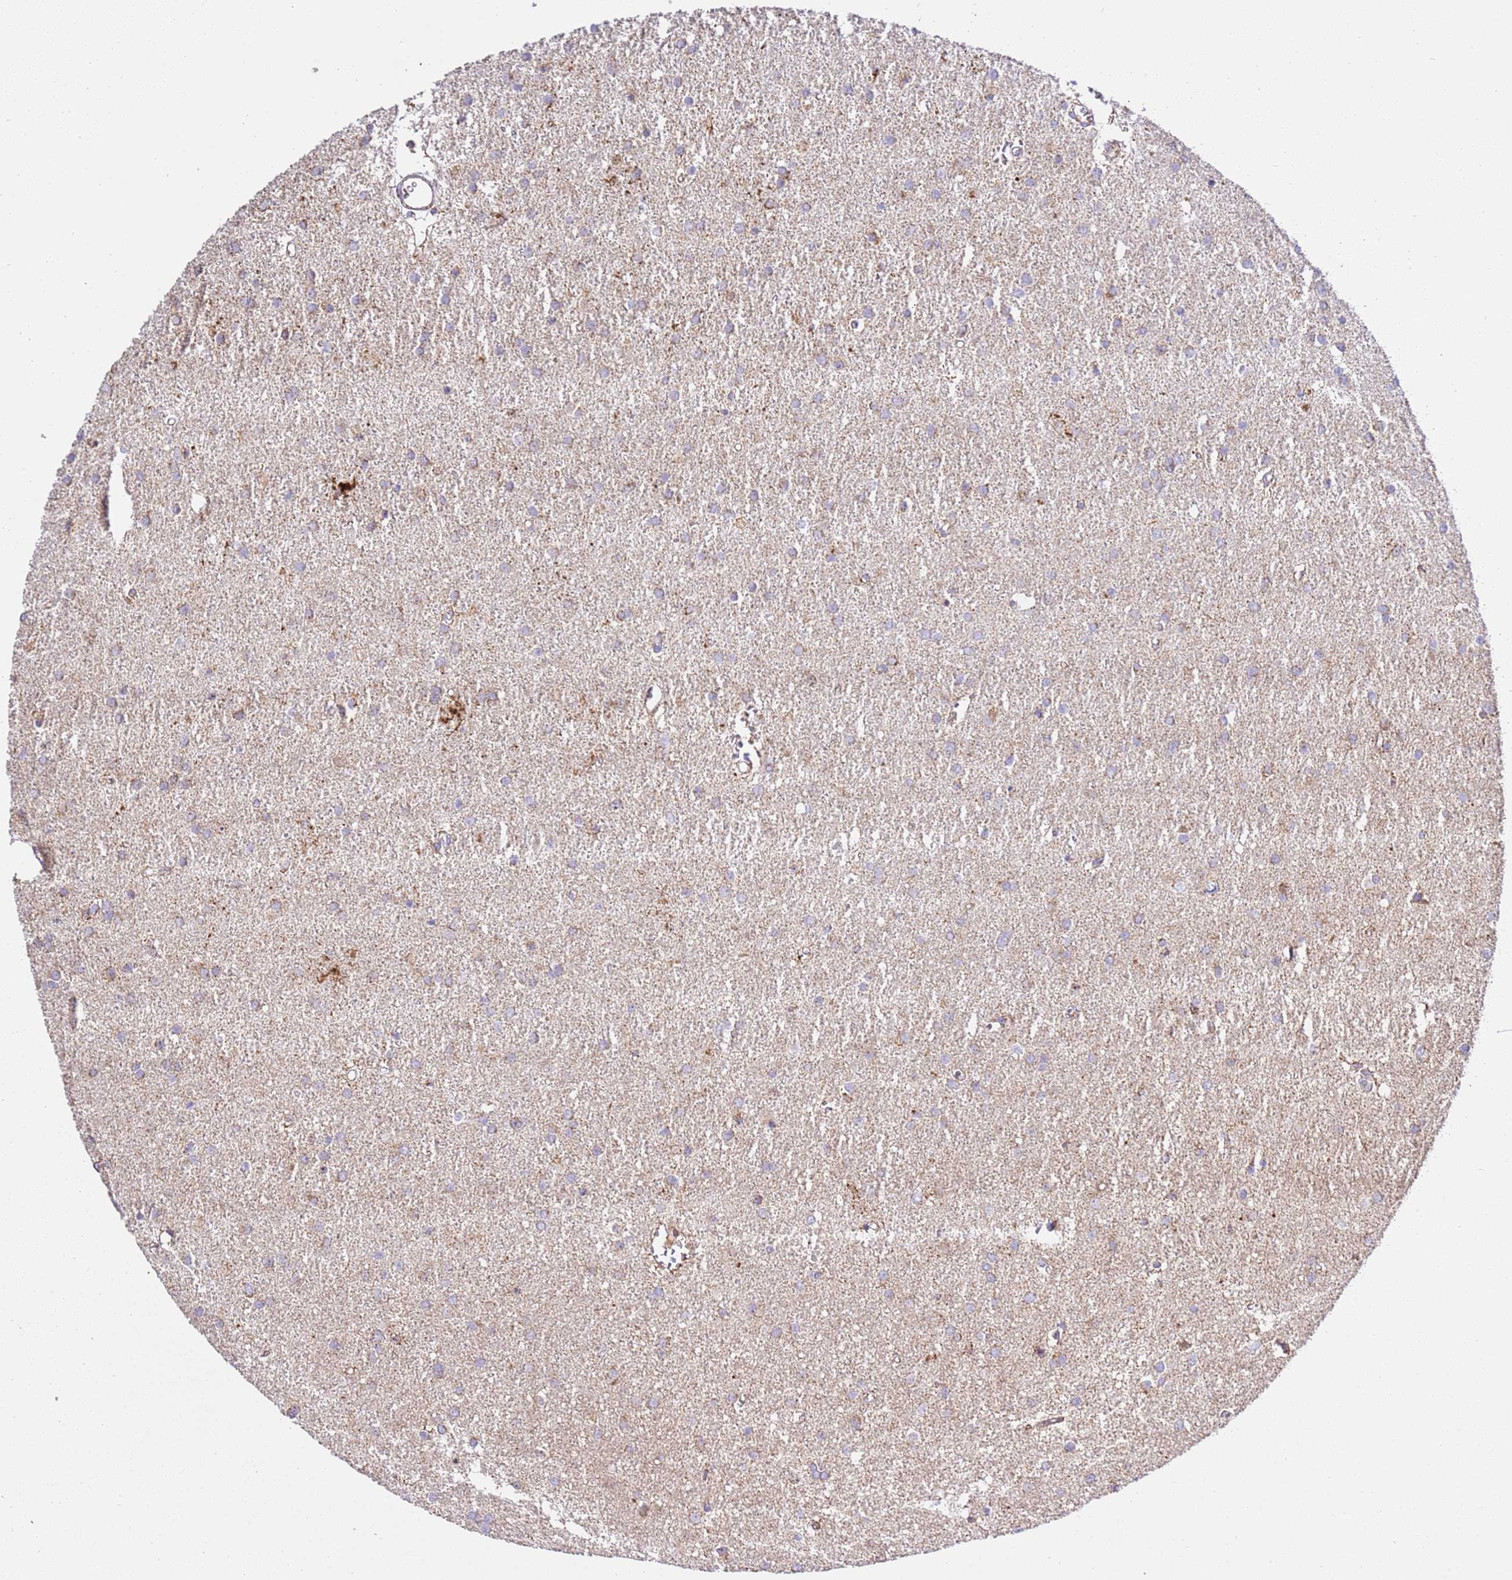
{"staining": {"intensity": "moderate", "quantity": "<25%", "location": "cytoplasmic/membranous"}, "tissue": "glioma", "cell_type": "Tumor cells", "image_type": "cancer", "snomed": [{"axis": "morphology", "description": "Glioma, malignant, High grade"}, {"axis": "topography", "description": "Brain"}], "caption": "A photomicrograph of human high-grade glioma (malignant) stained for a protein displays moderate cytoplasmic/membranous brown staining in tumor cells. Using DAB (brown) and hematoxylin (blue) stains, captured at high magnification using brightfield microscopy.", "gene": "ZBTB39", "patient": {"sex": "female", "age": 50}}